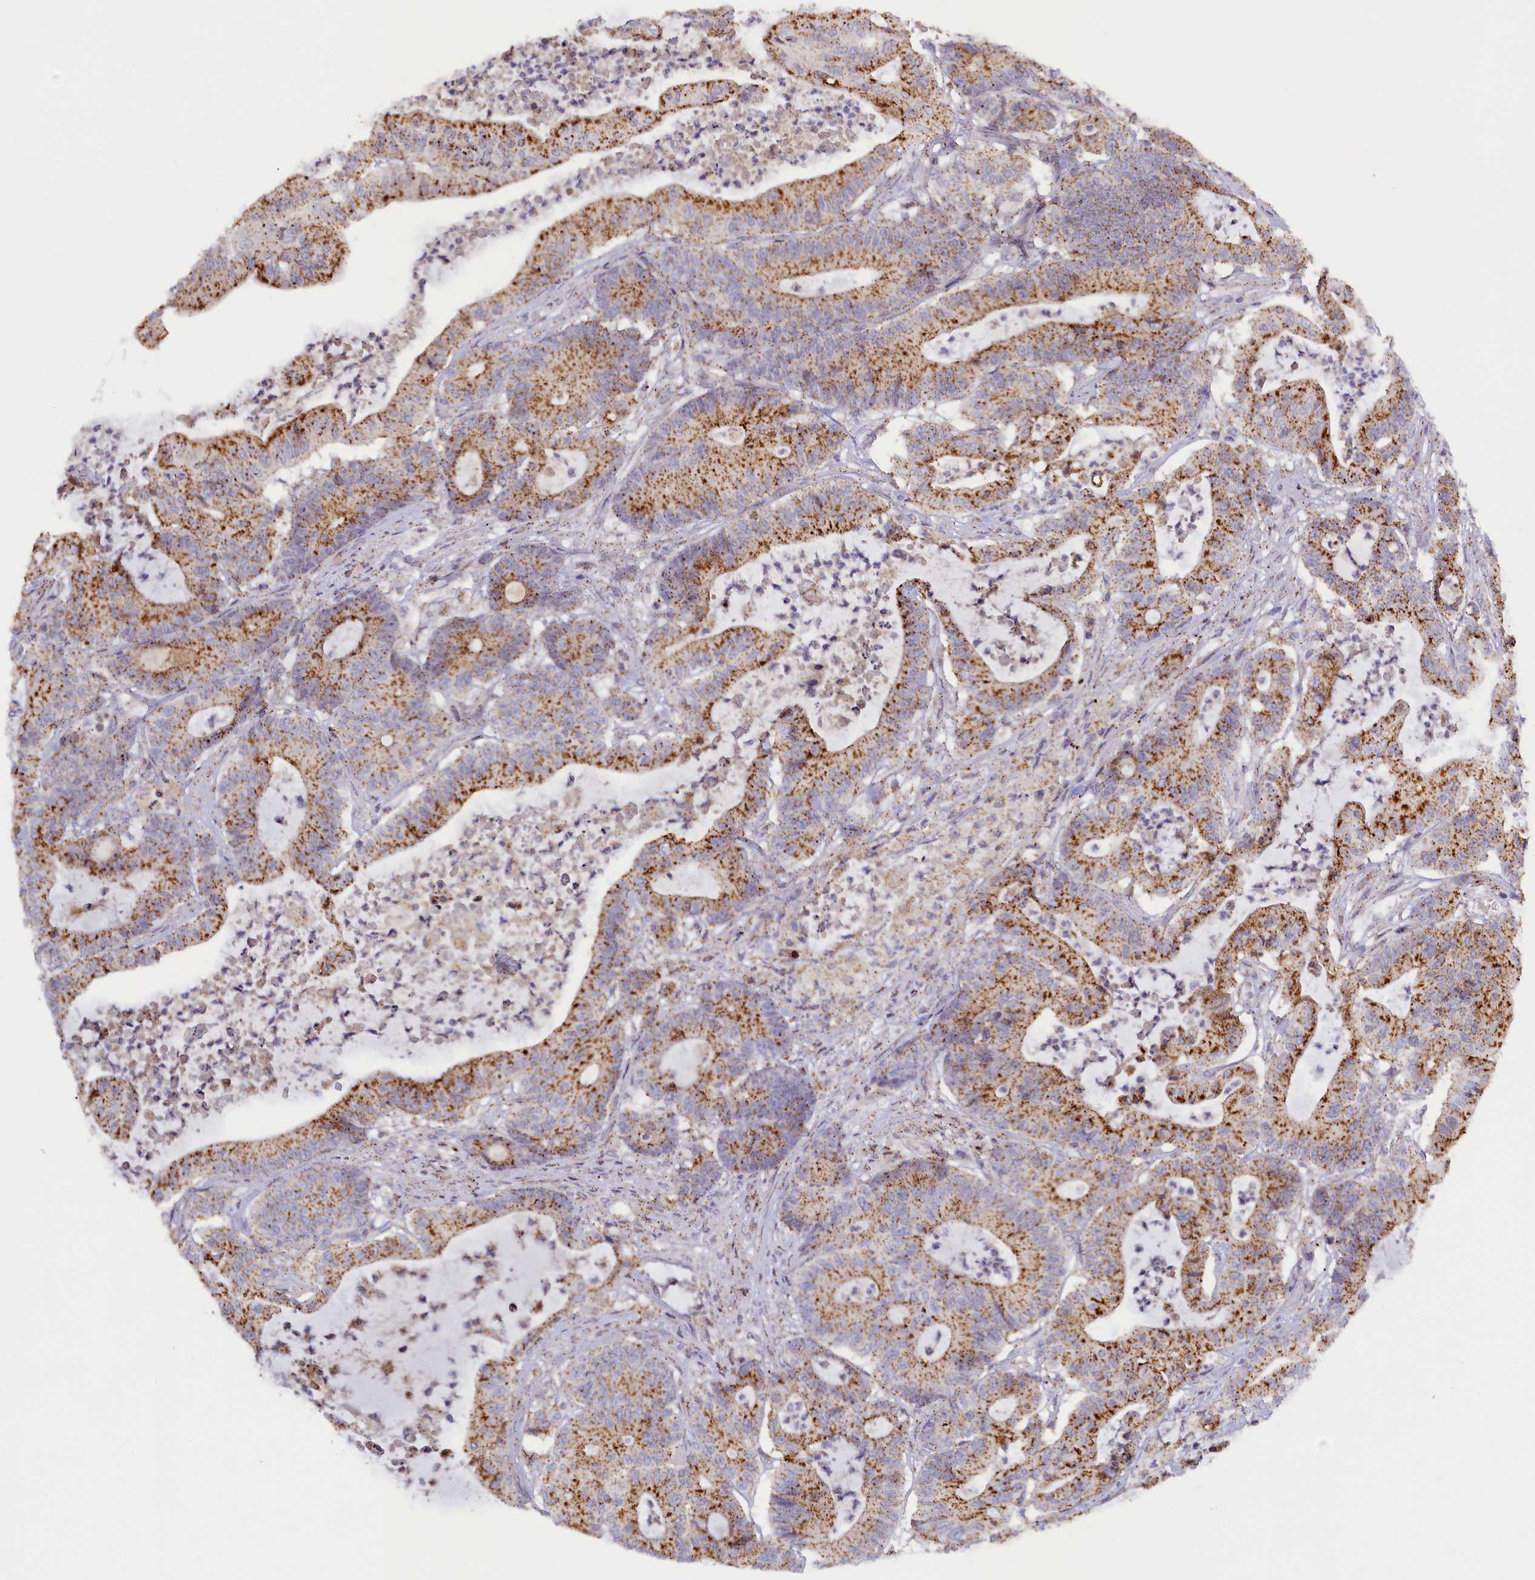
{"staining": {"intensity": "moderate", "quantity": ">75%", "location": "cytoplasmic/membranous"}, "tissue": "colorectal cancer", "cell_type": "Tumor cells", "image_type": "cancer", "snomed": [{"axis": "morphology", "description": "Adenocarcinoma, NOS"}, {"axis": "topography", "description": "Colon"}], "caption": "There is medium levels of moderate cytoplasmic/membranous staining in tumor cells of colorectal adenocarcinoma, as demonstrated by immunohistochemical staining (brown color).", "gene": "HYKK", "patient": {"sex": "female", "age": 84}}